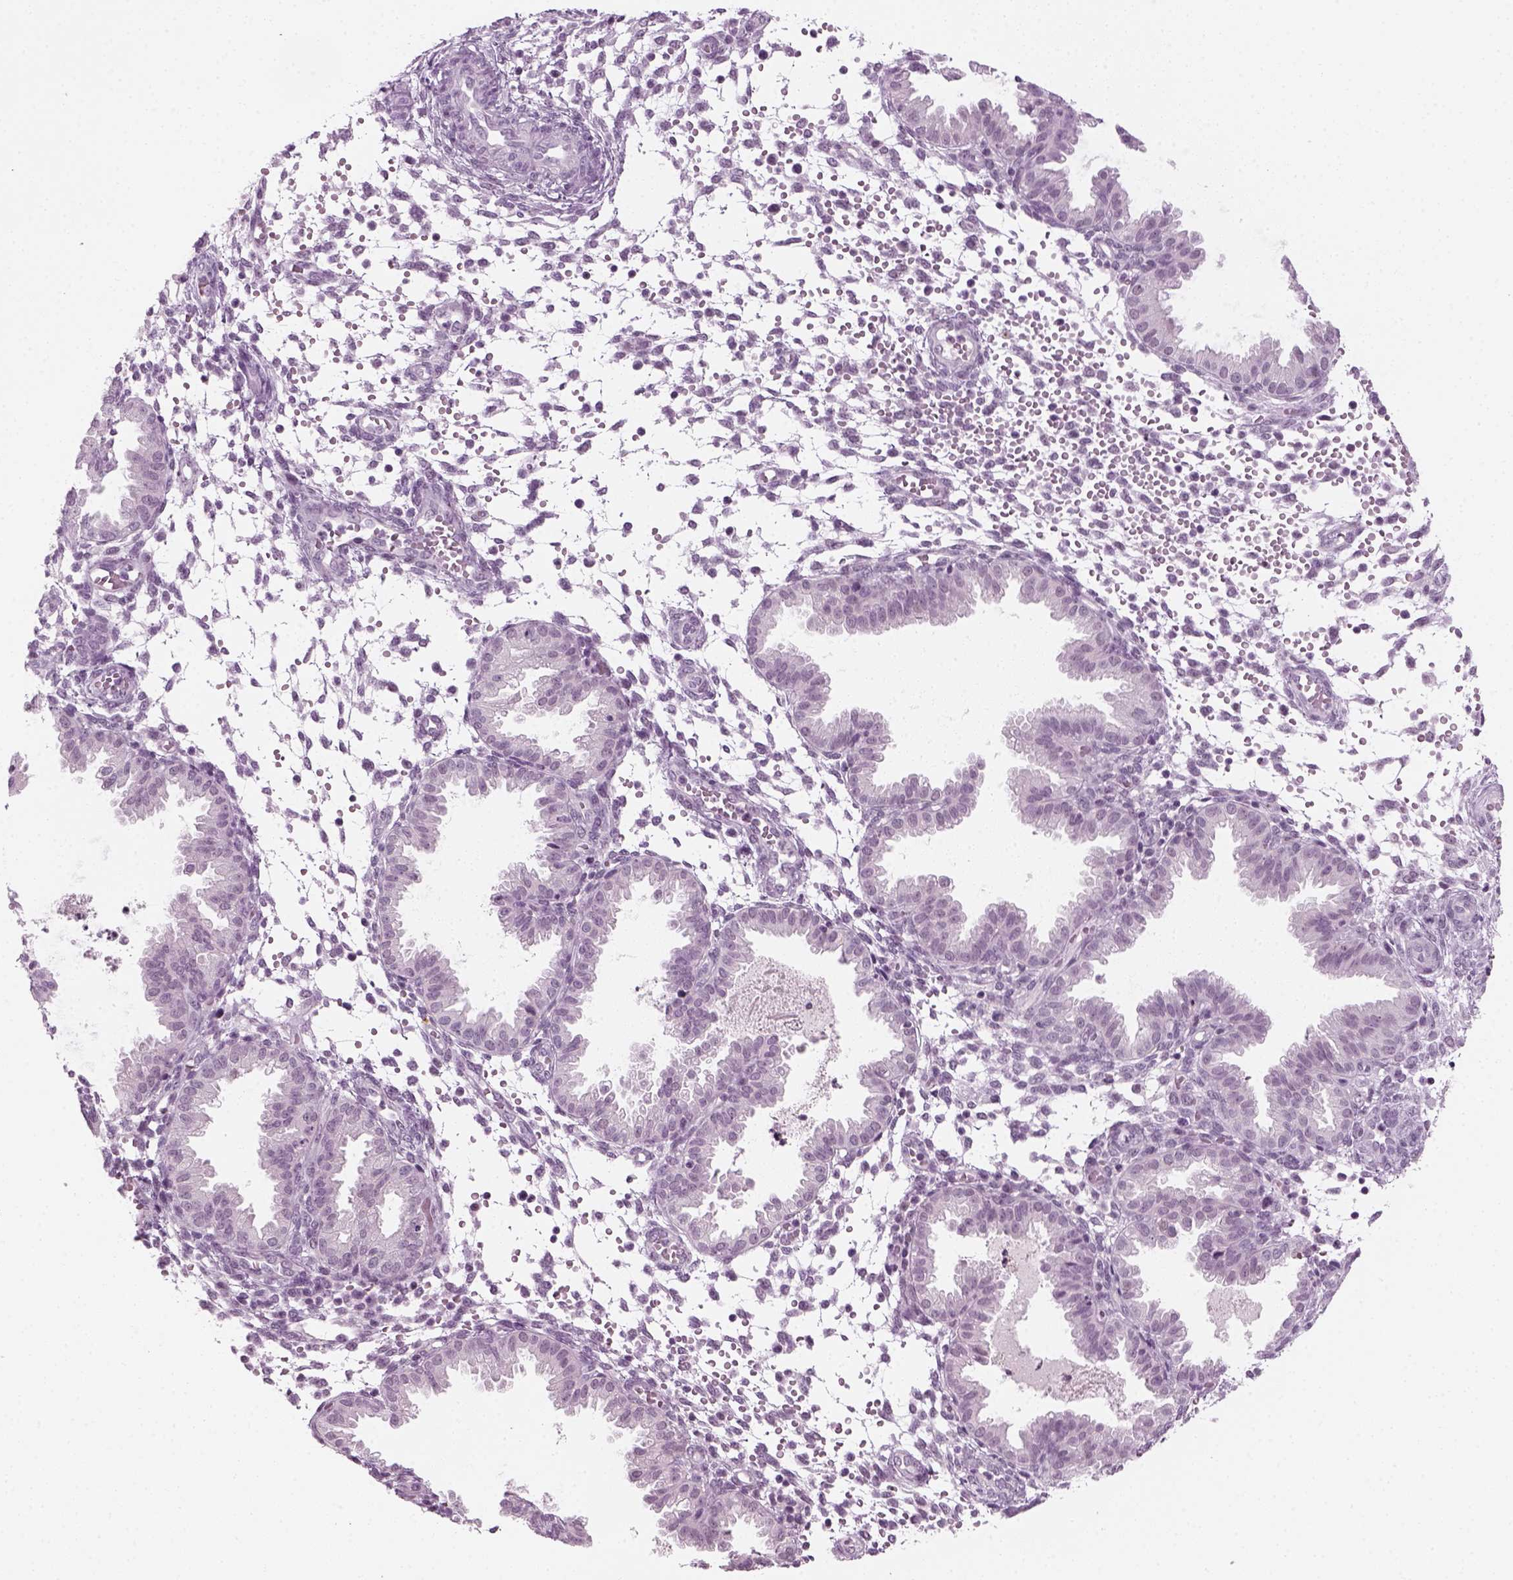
{"staining": {"intensity": "negative", "quantity": "none", "location": "none"}, "tissue": "endometrium", "cell_type": "Cells in endometrial stroma", "image_type": "normal", "snomed": [{"axis": "morphology", "description": "Normal tissue, NOS"}, {"axis": "topography", "description": "Endometrium"}], "caption": "A high-resolution micrograph shows IHC staining of unremarkable endometrium, which exhibits no significant positivity in cells in endometrial stroma.", "gene": "KRT75", "patient": {"sex": "female", "age": 33}}